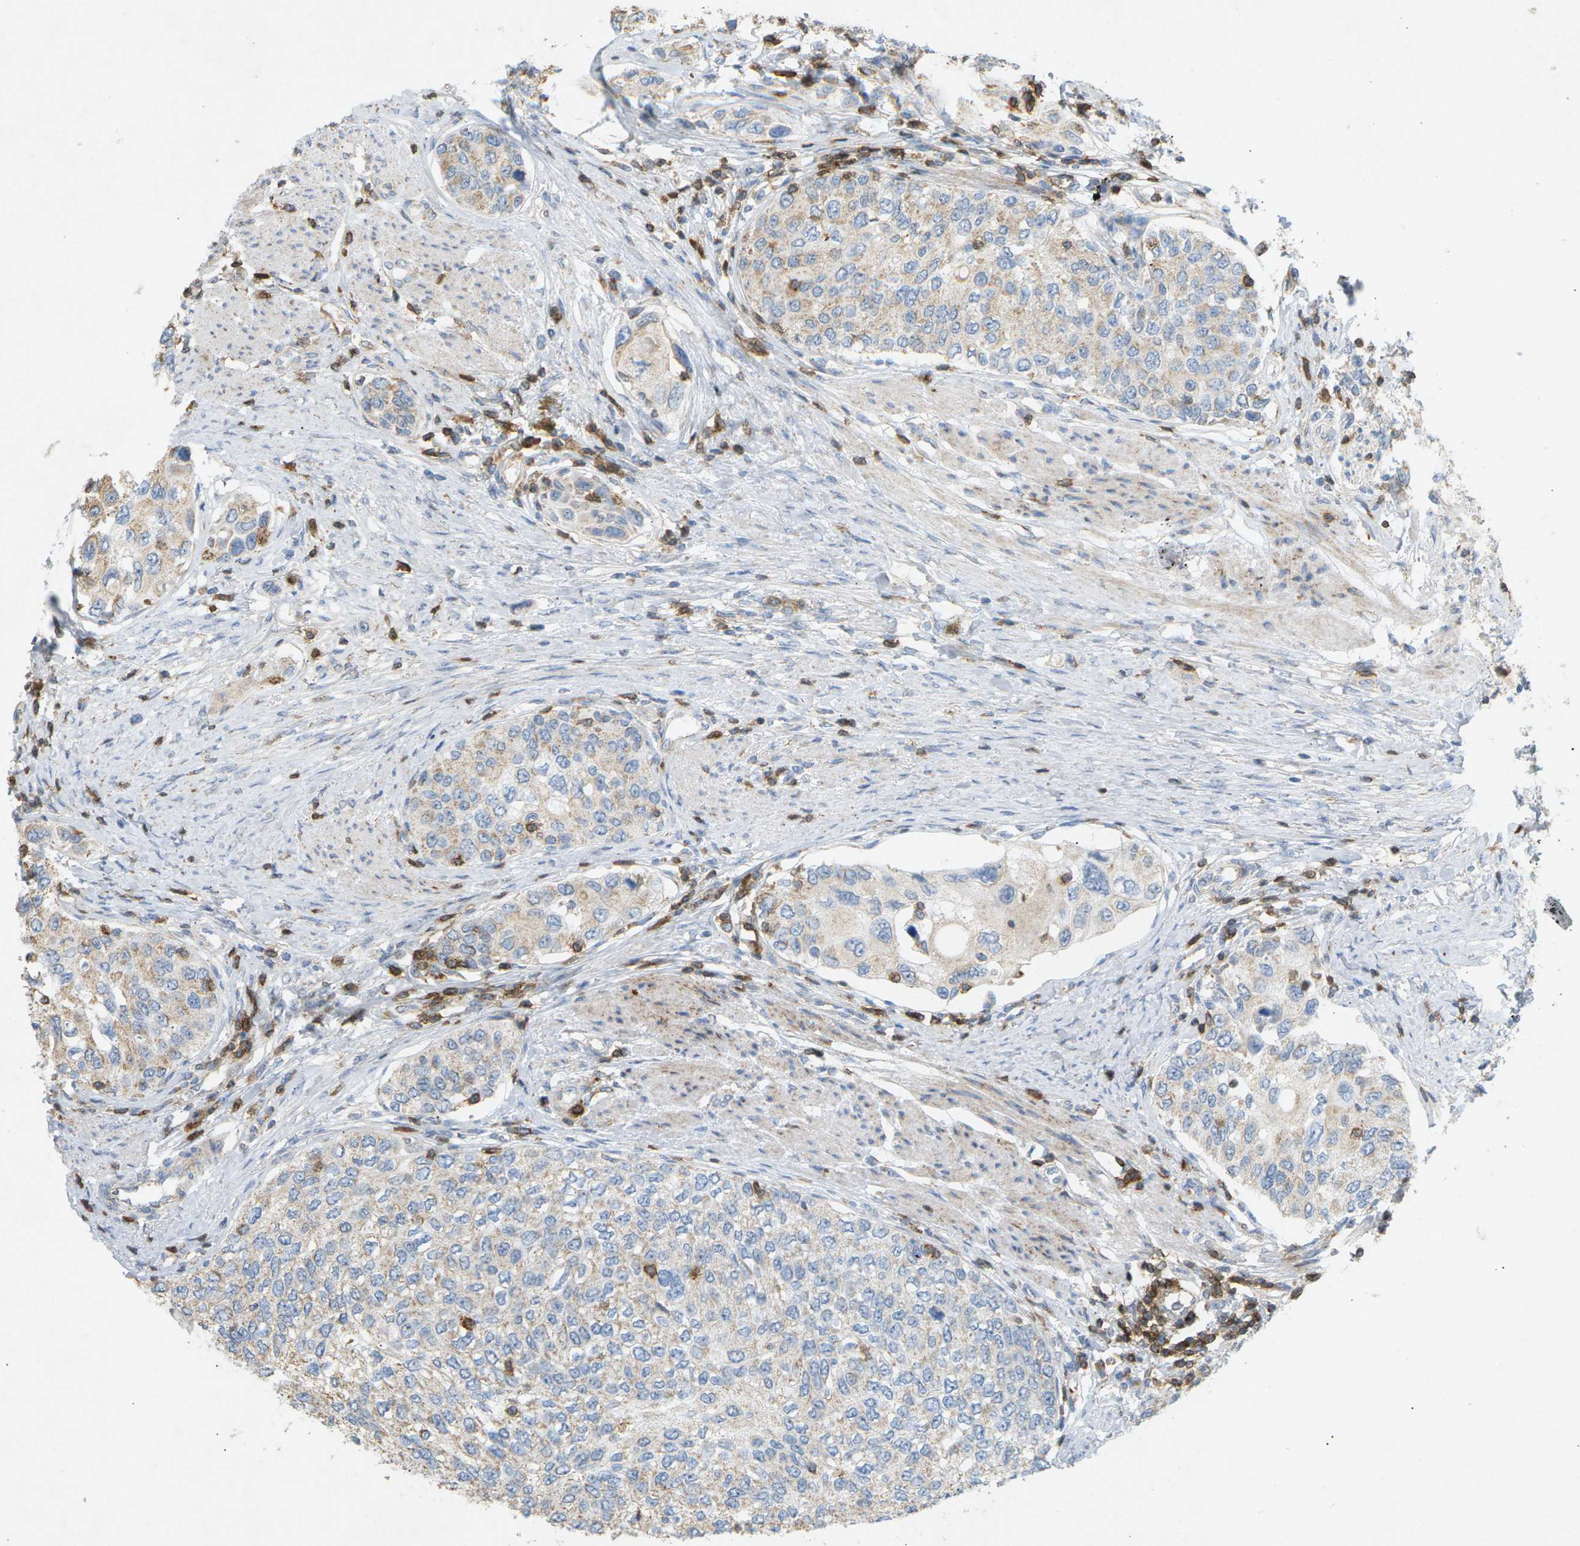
{"staining": {"intensity": "weak", "quantity": "<25%", "location": "cytoplasmic/membranous"}, "tissue": "urothelial cancer", "cell_type": "Tumor cells", "image_type": "cancer", "snomed": [{"axis": "morphology", "description": "Urothelial carcinoma, High grade"}, {"axis": "topography", "description": "Urinary bladder"}], "caption": "Image shows no protein expression in tumor cells of high-grade urothelial carcinoma tissue.", "gene": "LIME1", "patient": {"sex": "female", "age": 56}}